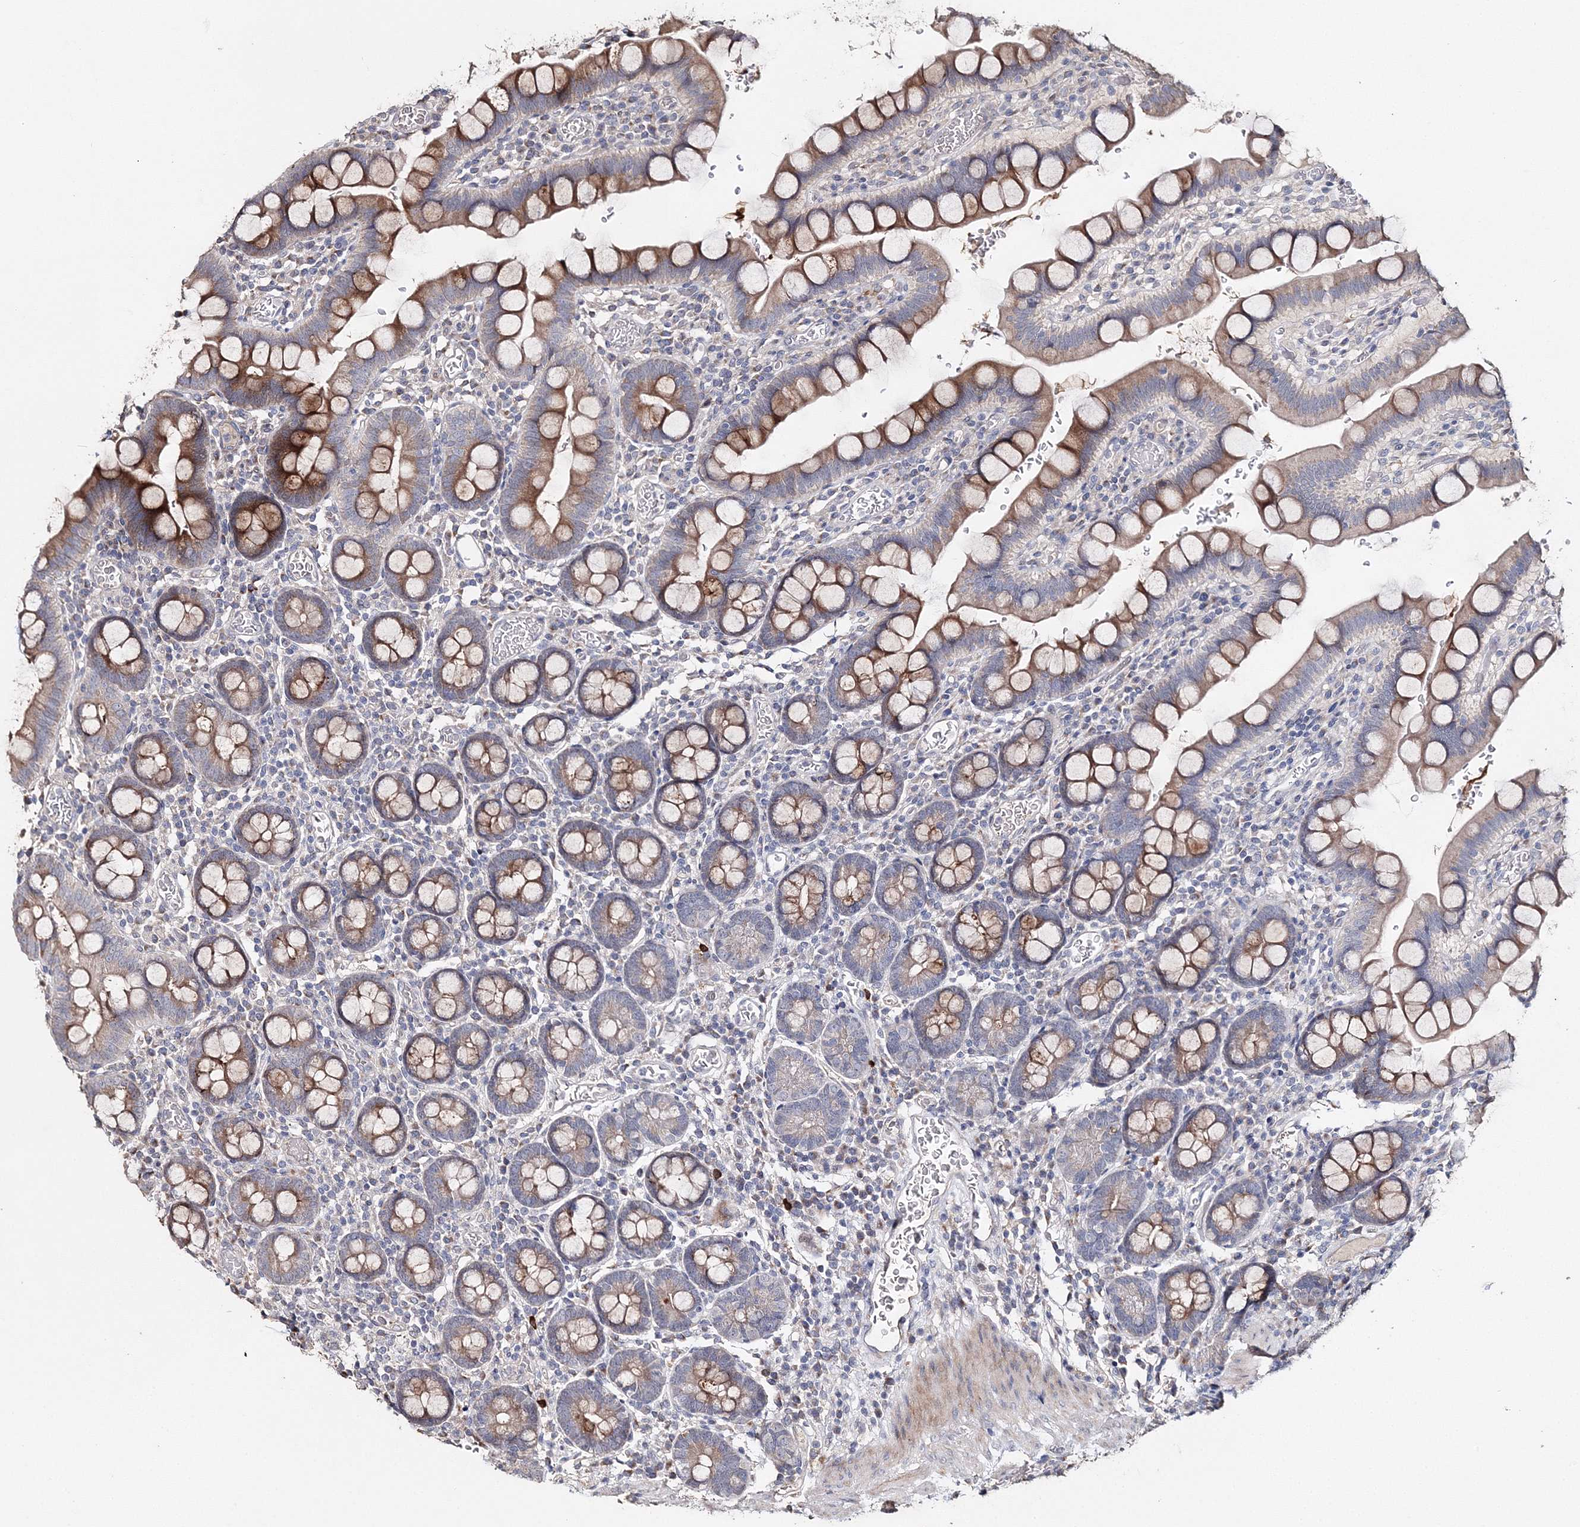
{"staining": {"intensity": "moderate", "quantity": ">75%", "location": "cytoplasmic/membranous"}, "tissue": "small intestine", "cell_type": "Glandular cells", "image_type": "normal", "snomed": [{"axis": "morphology", "description": "Normal tissue, NOS"}, {"axis": "topography", "description": "Stomach, upper"}, {"axis": "topography", "description": "Stomach, lower"}, {"axis": "topography", "description": "Small intestine"}], "caption": "A medium amount of moderate cytoplasmic/membranous expression is appreciated in about >75% of glandular cells in benign small intestine.", "gene": "GJB5", "patient": {"sex": "male", "age": 68}}